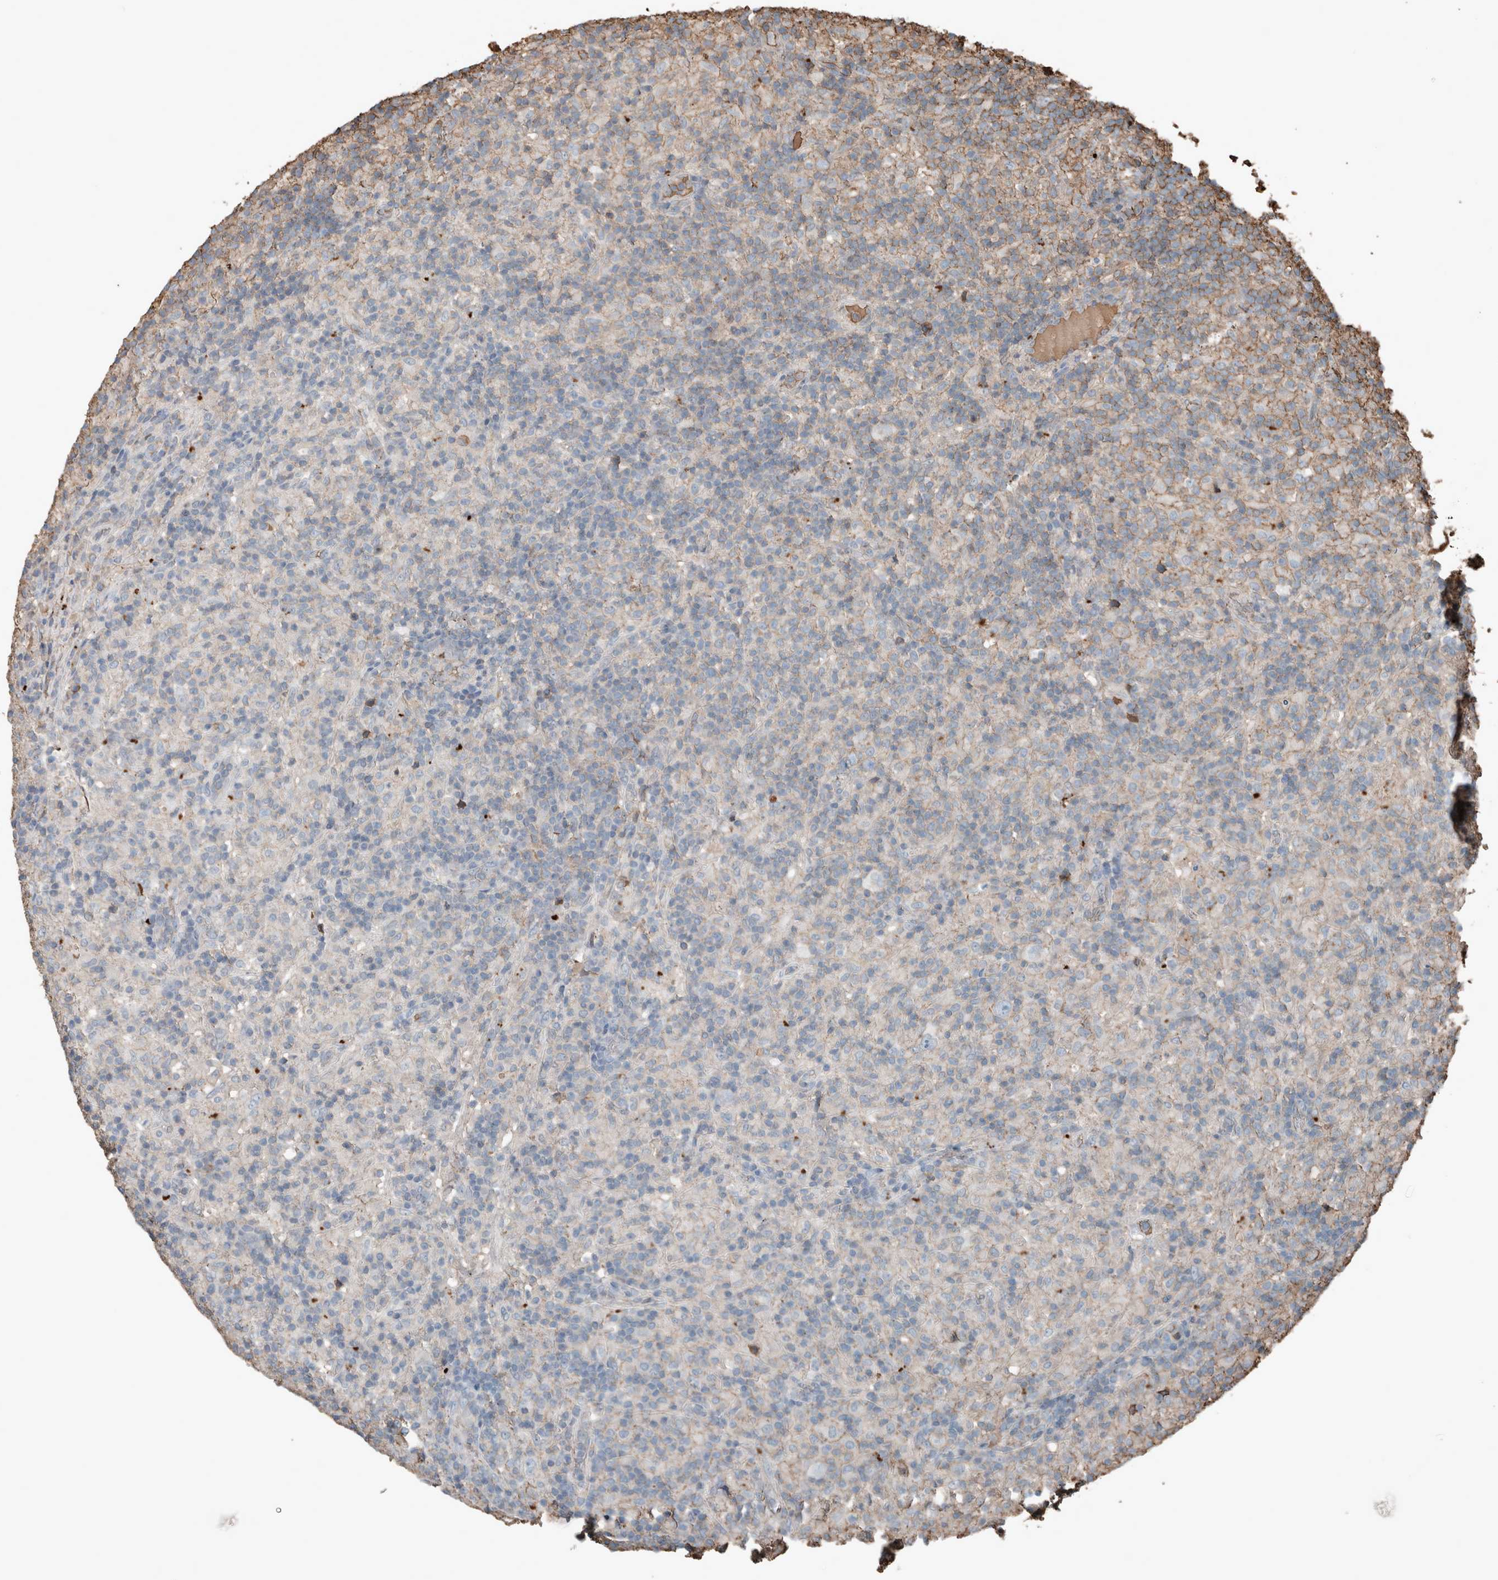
{"staining": {"intensity": "negative", "quantity": "none", "location": "none"}, "tissue": "lymphoma", "cell_type": "Tumor cells", "image_type": "cancer", "snomed": [{"axis": "morphology", "description": "Hodgkin's disease, NOS"}, {"axis": "topography", "description": "Lymph node"}], "caption": "DAB (3,3'-diaminobenzidine) immunohistochemical staining of human lymphoma reveals no significant staining in tumor cells.", "gene": "USP34", "patient": {"sex": "male", "age": 70}}